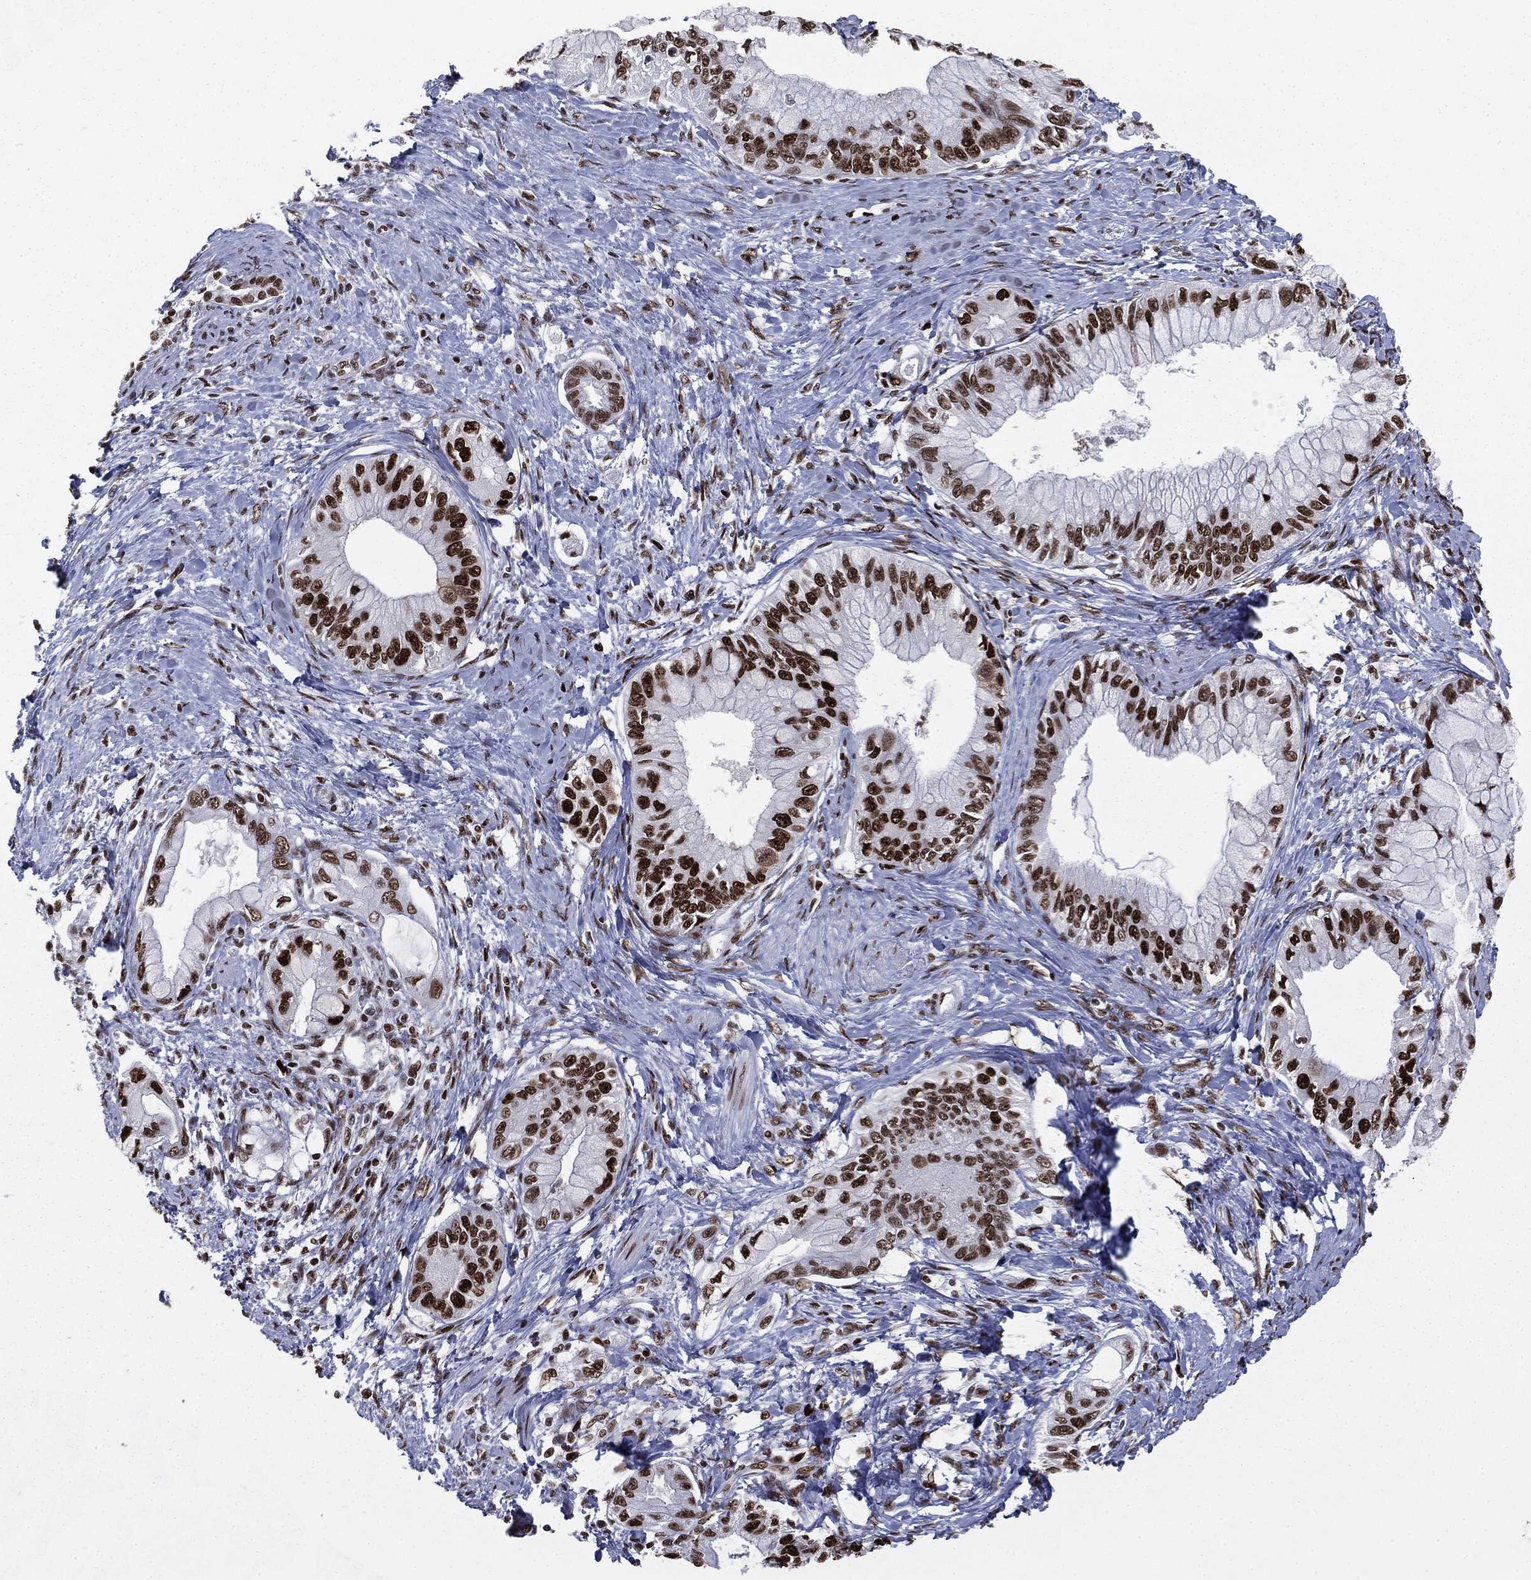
{"staining": {"intensity": "strong", "quantity": ">75%", "location": "nuclear"}, "tissue": "pancreatic cancer", "cell_type": "Tumor cells", "image_type": "cancer", "snomed": [{"axis": "morphology", "description": "Adenocarcinoma, NOS"}, {"axis": "topography", "description": "Pancreas"}], "caption": "DAB immunohistochemical staining of adenocarcinoma (pancreatic) demonstrates strong nuclear protein positivity in approximately >75% of tumor cells.", "gene": "MSH2", "patient": {"sex": "male", "age": 48}}